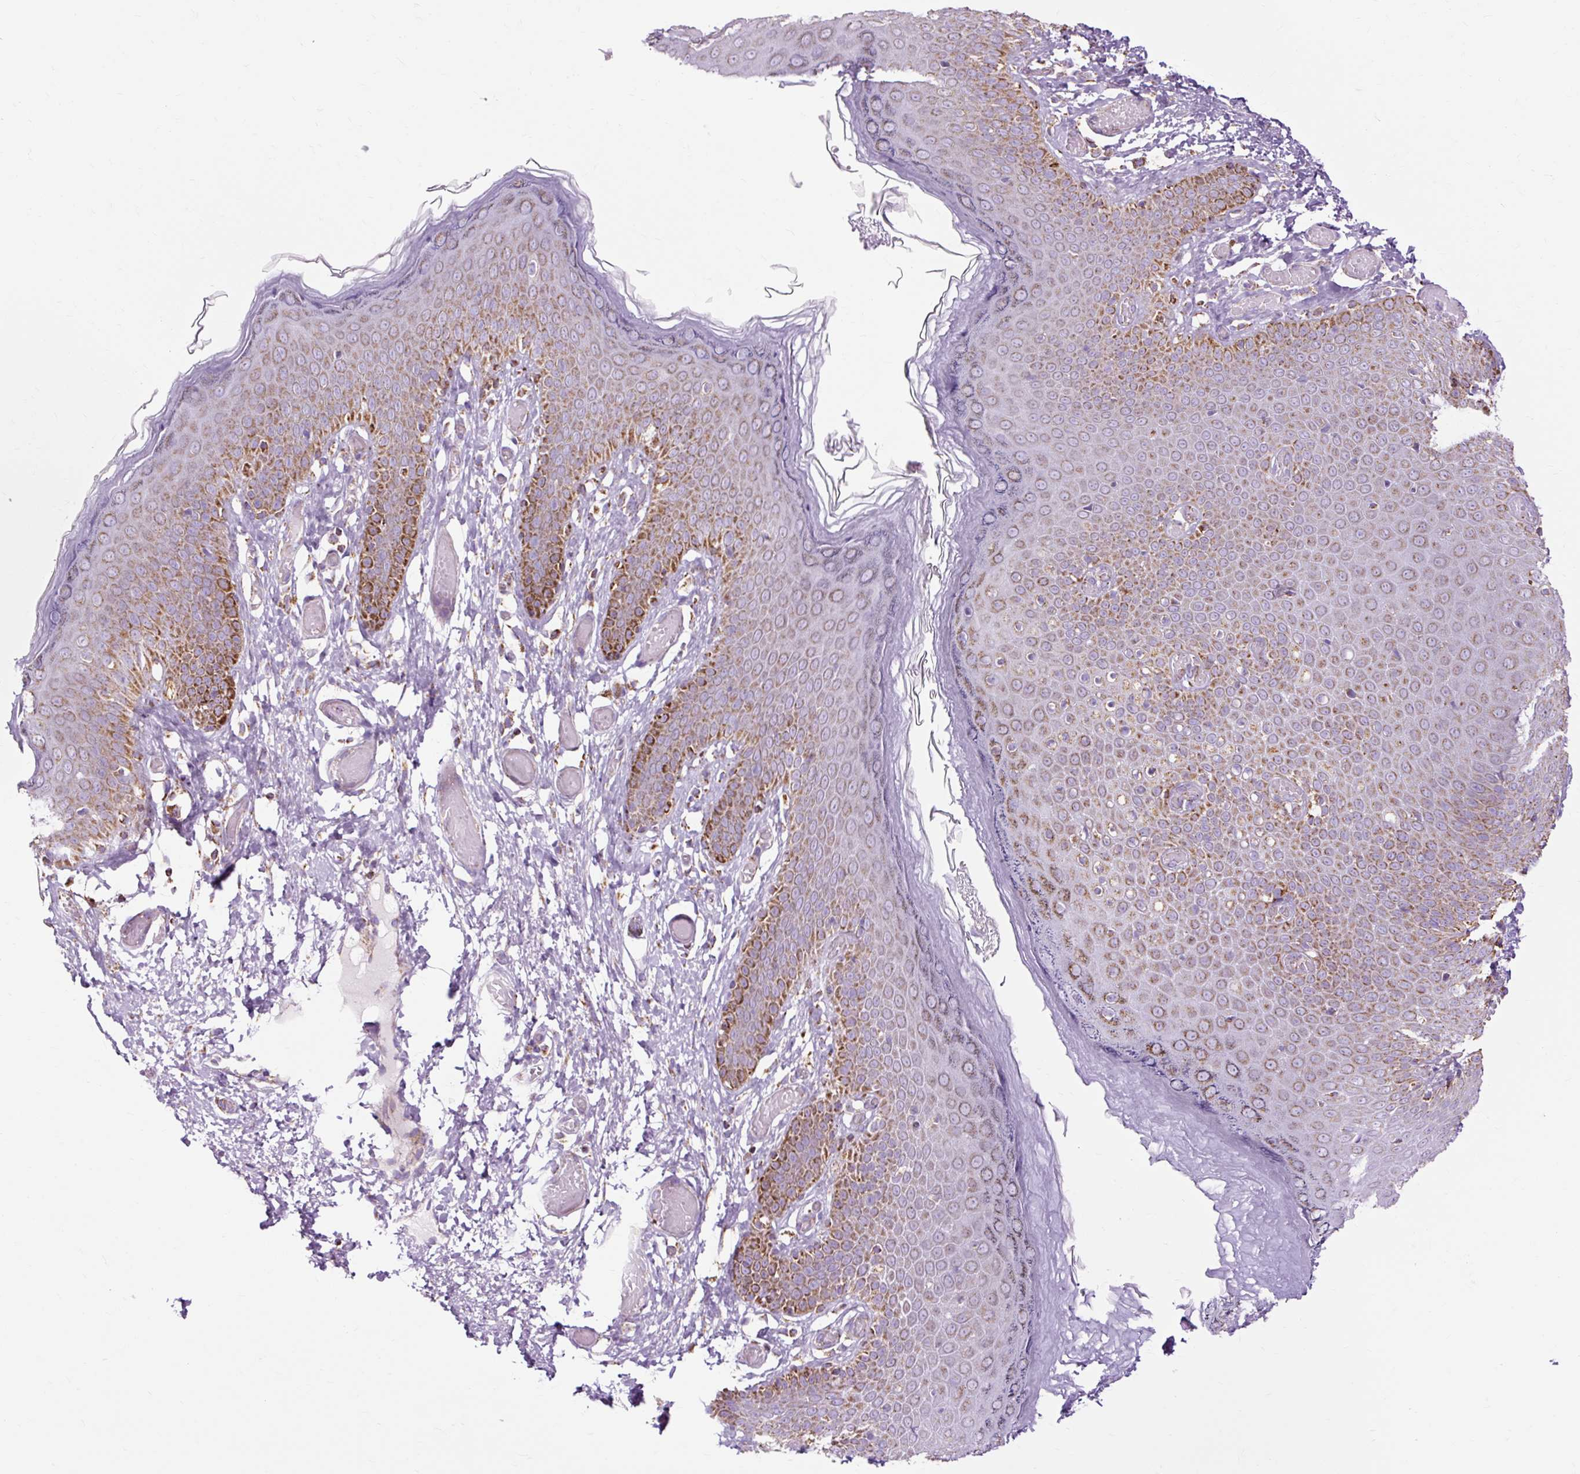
{"staining": {"intensity": "strong", "quantity": "25%-75%", "location": "cytoplasmic/membranous"}, "tissue": "skin", "cell_type": "Epidermal cells", "image_type": "normal", "snomed": [{"axis": "morphology", "description": "Normal tissue, NOS"}, {"axis": "topography", "description": "Anal"}], "caption": "Protein analysis of unremarkable skin displays strong cytoplasmic/membranous staining in approximately 25%-75% of epidermal cells. (DAB = brown stain, brightfield microscopy at high magnification).", "gene": "DLAT", "patient": {"sex": "female", "age": 40}}